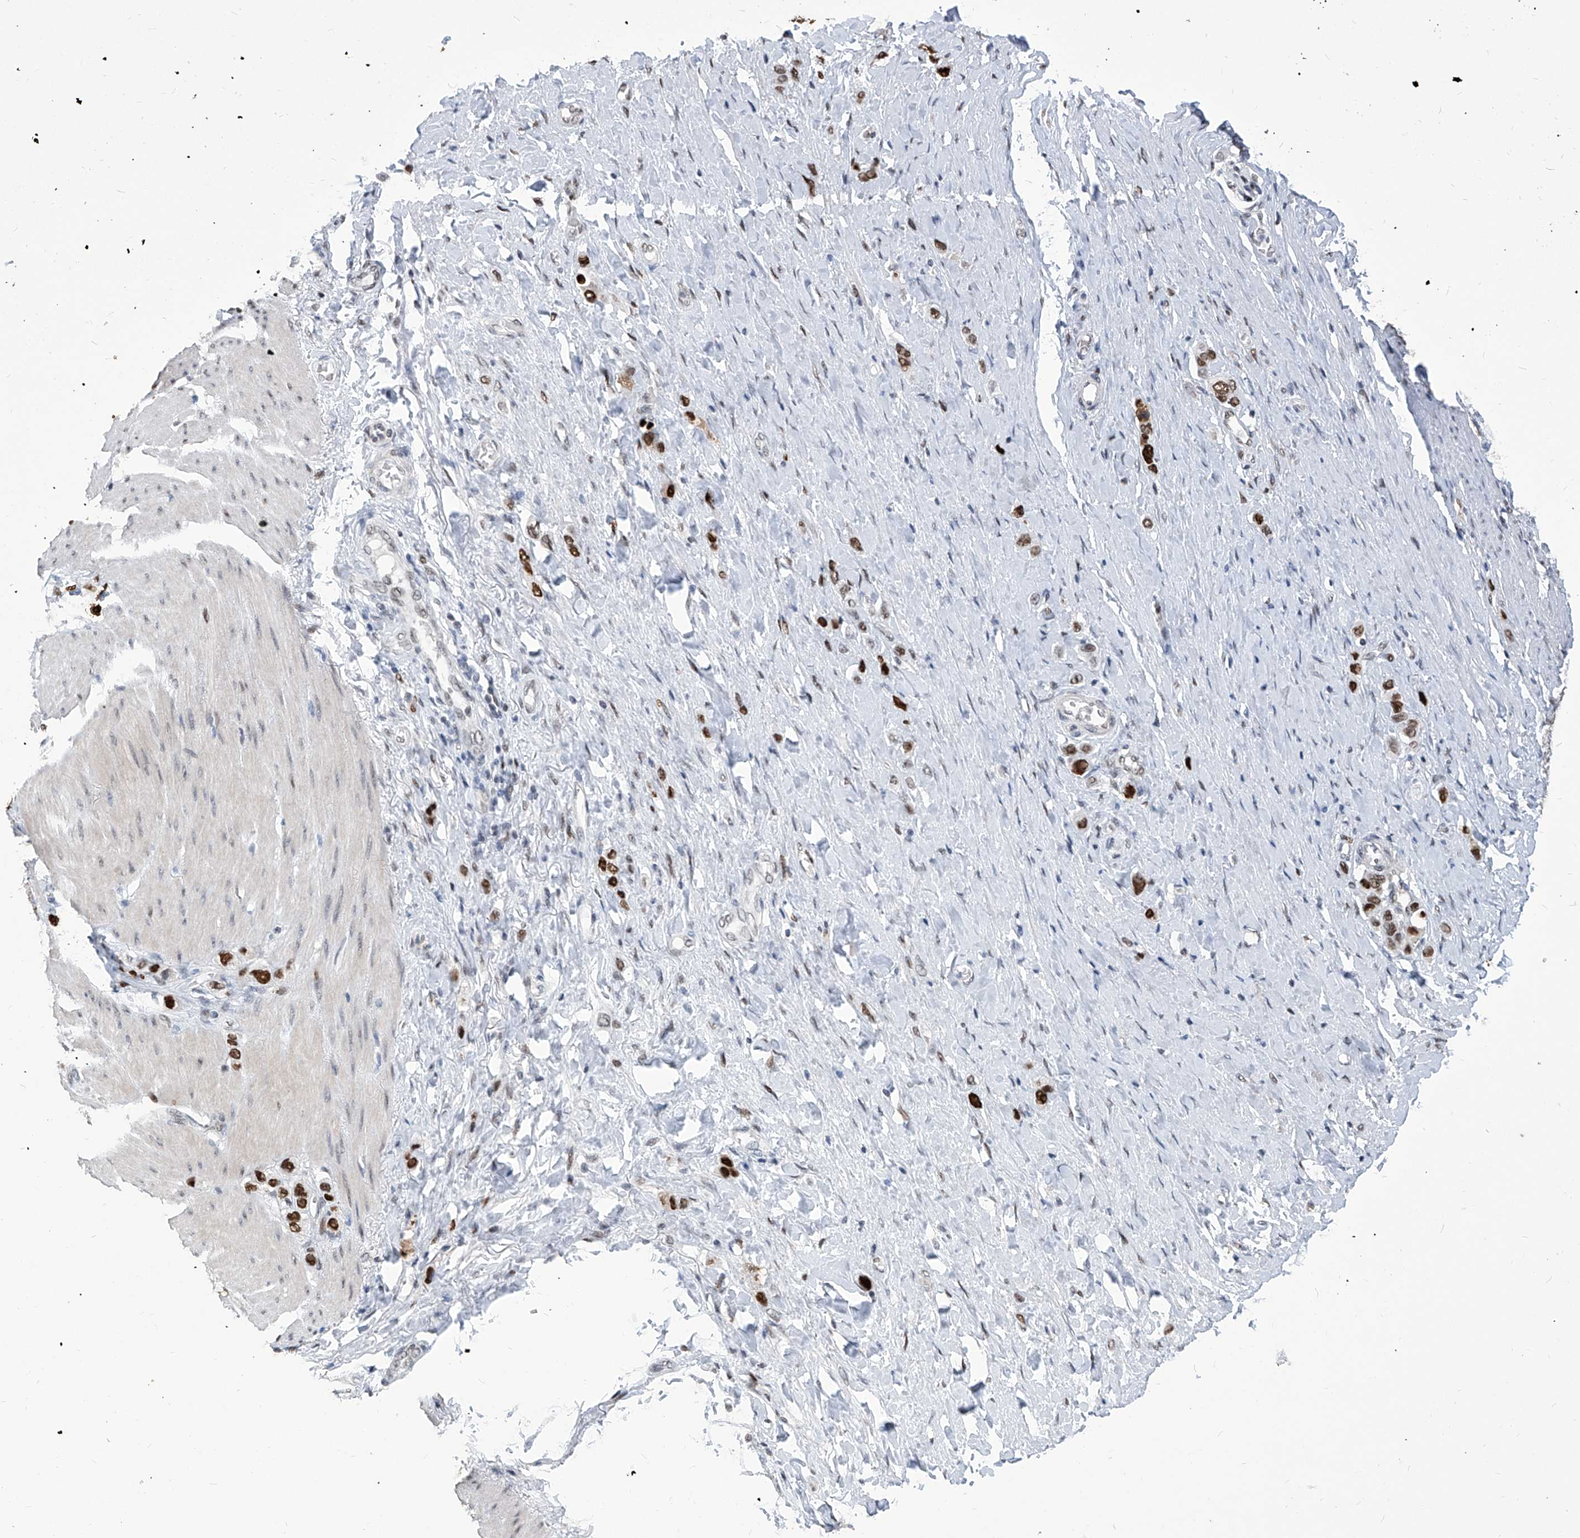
{"staining": {"intensity": "strong", "quantity": ">75%", "location": "nuclear"}, "tissue": "stomach cancer", "cell_type": "Tumor cells", "image_type": "cancer", "snomed": [{"axis": "morphology", "description": "Adenocarcinoma, NOS"}, {"axis": "topography", "description": "Stomach"}], "caption": "A histopathology image of human stomach cancer stained for a protein demonstrates strong nuclear brown staining in tumor cells.", "gene": "PCNA", "patient": {"sex": "female", "age": 65}}